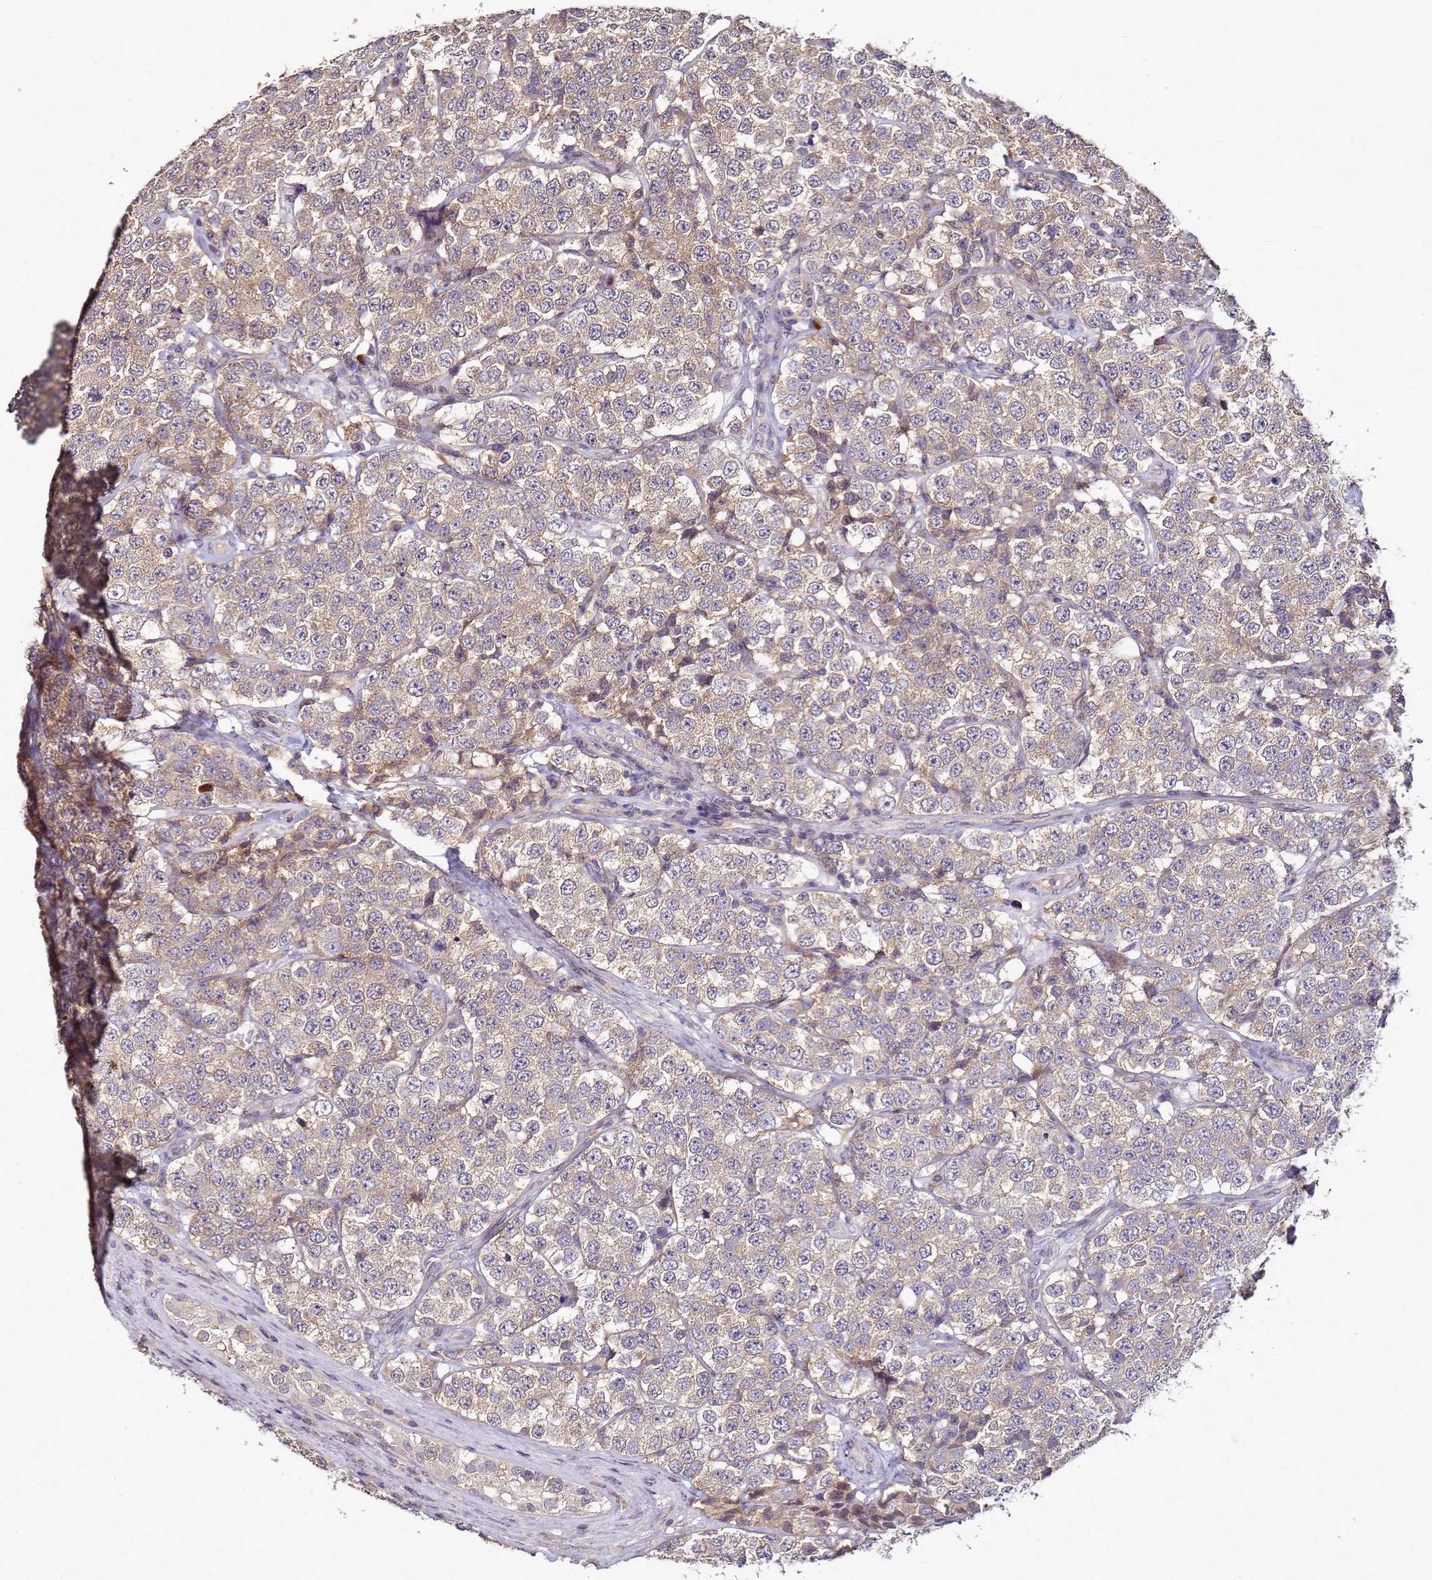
{"staining": {"intensity": "weak", "quantity": "25%-75%", "location": "cytoplasmic/membranous"}, "tissue": "testis cancer", "cell_type": "Tumor cells", "image_type": "cancer", "snomed": [{"axis": "morphology", "description": "Seminoma, NOS"}, {"axis": "topography", "description": "Testis"}], "caption": "Testis cancer tissue shows weak cytoplasmic/membranous staining in approximately 25%-75% of tumor cells, visualized by immunohistochemistry.", "gene": "ANKRD17", "patient": {"sex": "male", "age": 34}}